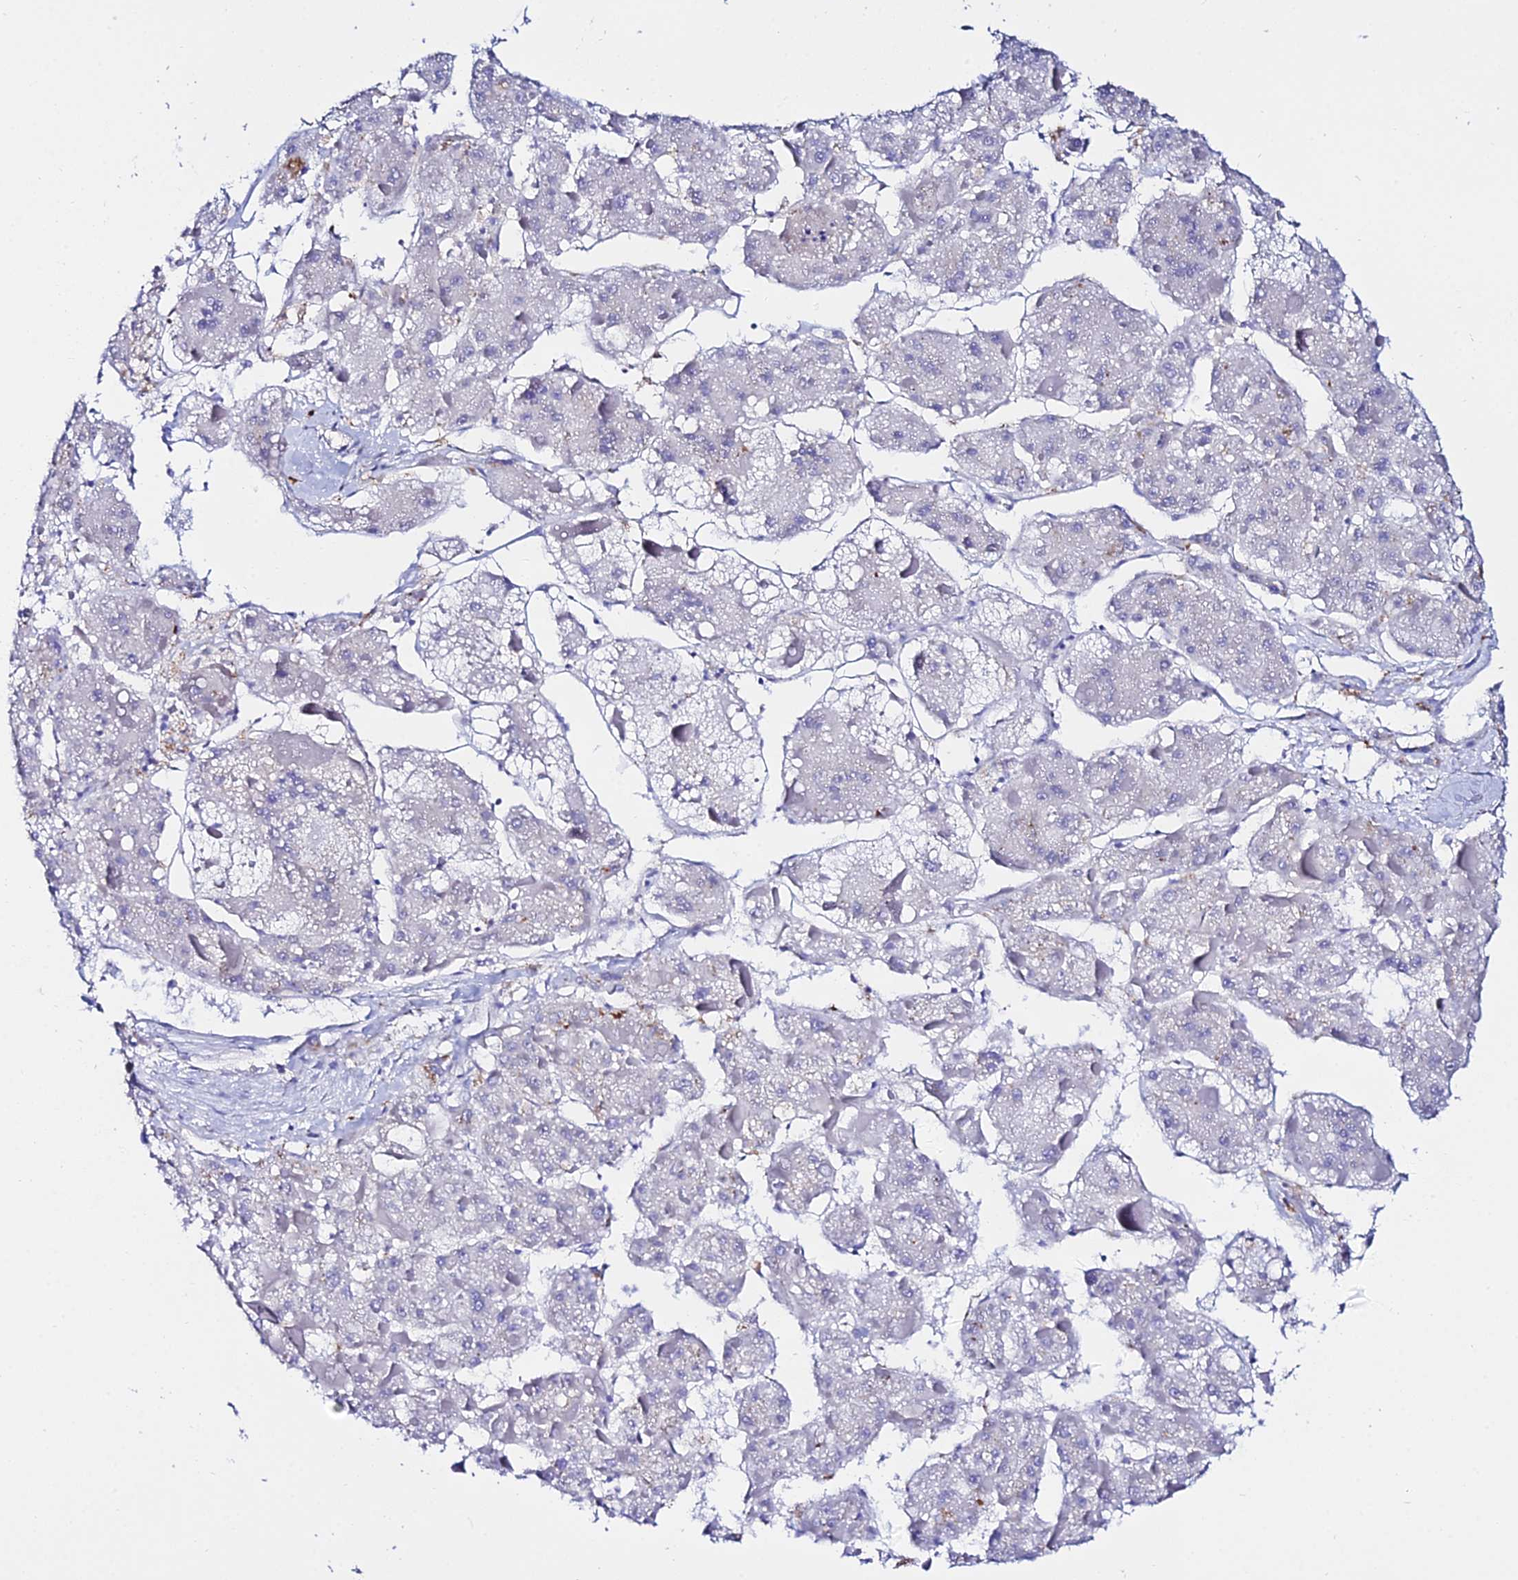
{"staining": {"intensity": "negative", "quantity": "none", "location": "none"}, "tissue": "liver cancer", "cell_type": "Tumor cells", "image_type": "cancer", "snomed": [{"axis": "morphology", "description": "Carcinoma, Hepatocellular, NOS"}, {"axis": "topography", "description": "Liver"}], "caption": "A photomicrograph of human liver hepatocellular carcinoma is negative for staining in tumor cells.", "gene": "S100A16", "patient": {"sex": "female", "age": 73}}